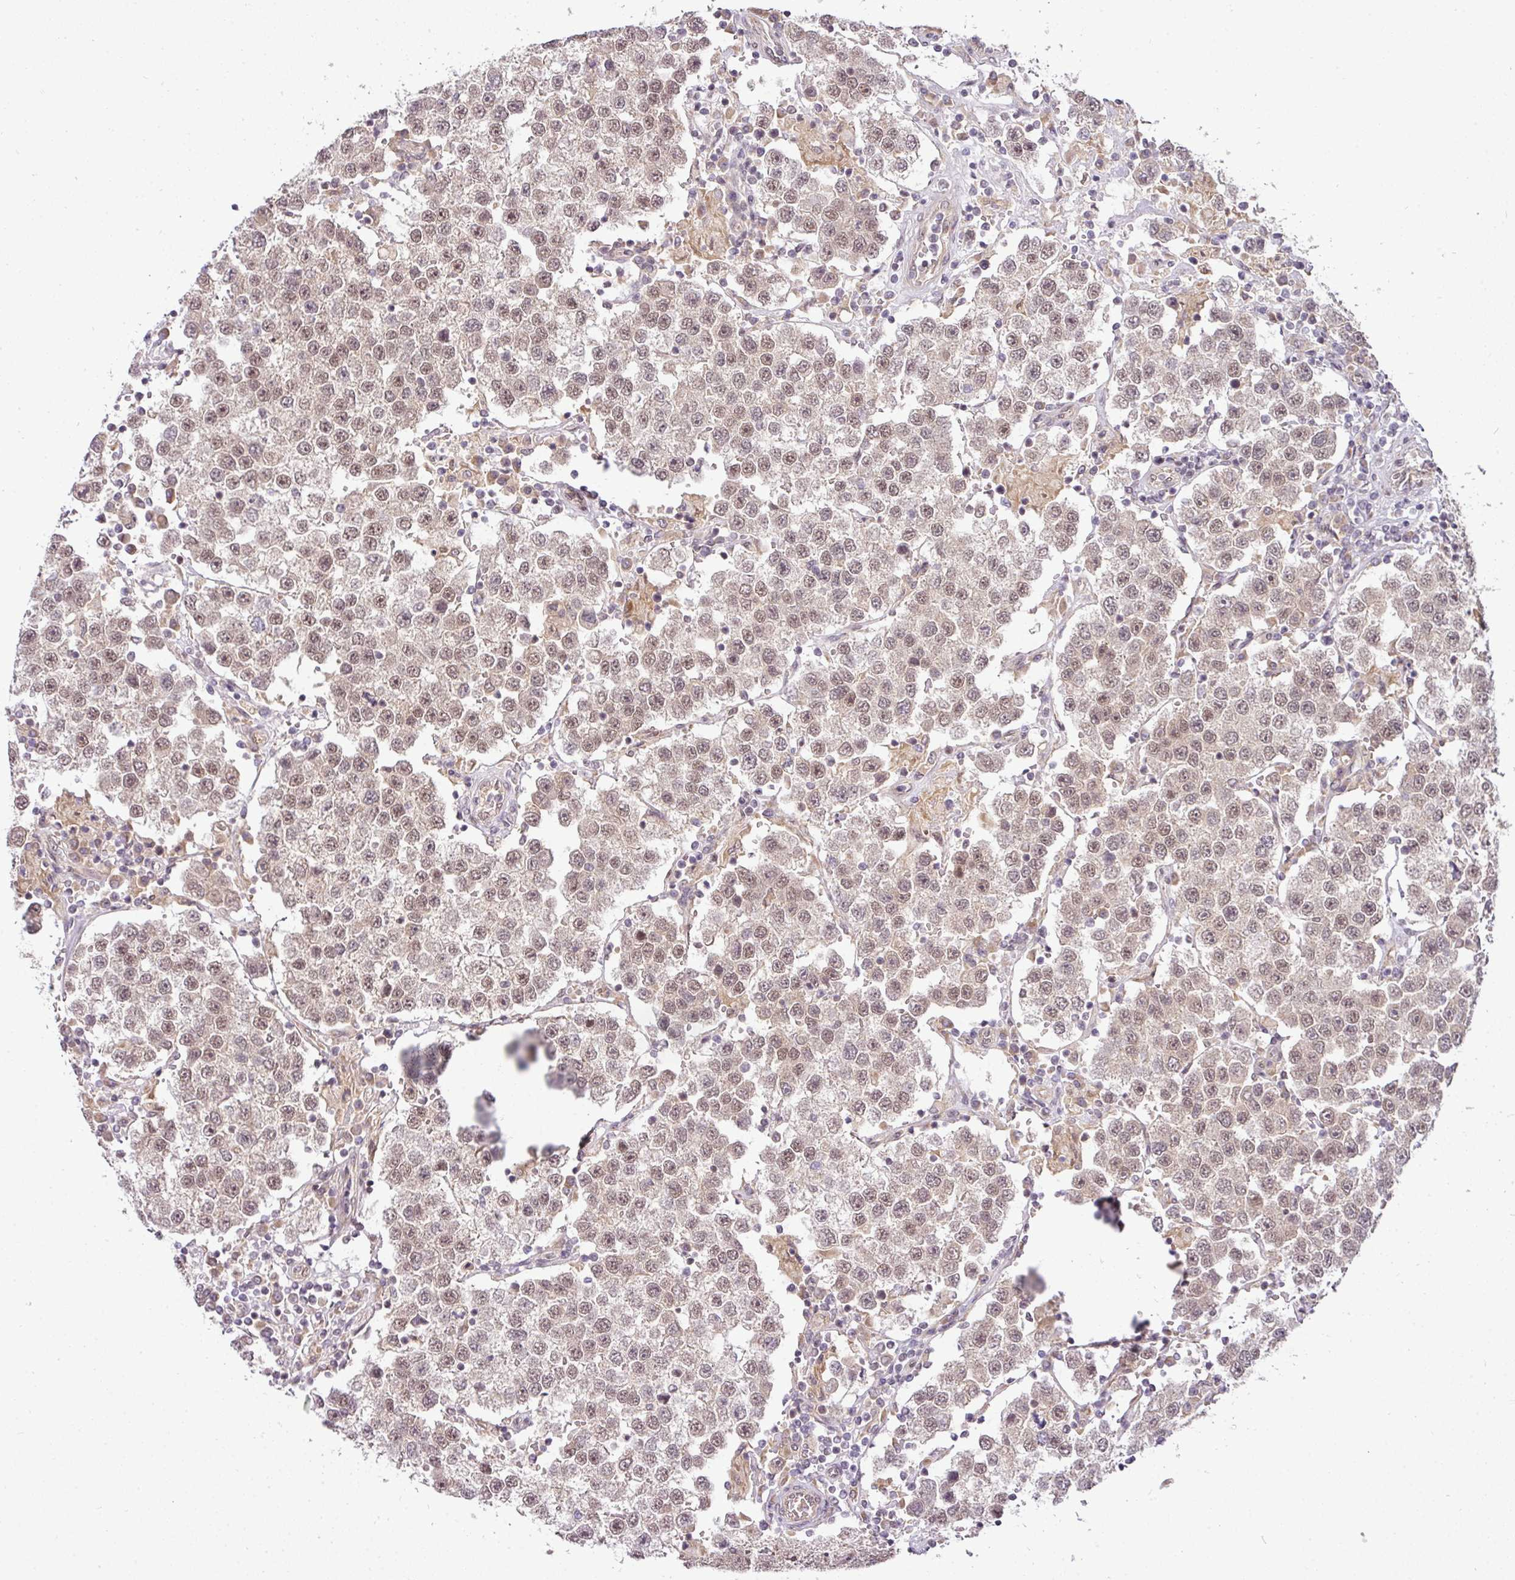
{"staining": {"intensity": "moderate", "quantity": ">75%", "location": "nuclear"}, "tissue": "testis cancer", "cell_type": "Tumor cells", "image_type": "cancer", "snomed": [{"axis": "morphology", "description": "Seminoma, NOS"}, {"axis": "topography", "description": "Testis"}], "caption": "Immunohistochemical staining of testis cancer shows moderate nuclear protein expression in about >75% of tumor cells.", "gene": "C1orf226", "patient": {"sex": "male", "age": 37}}